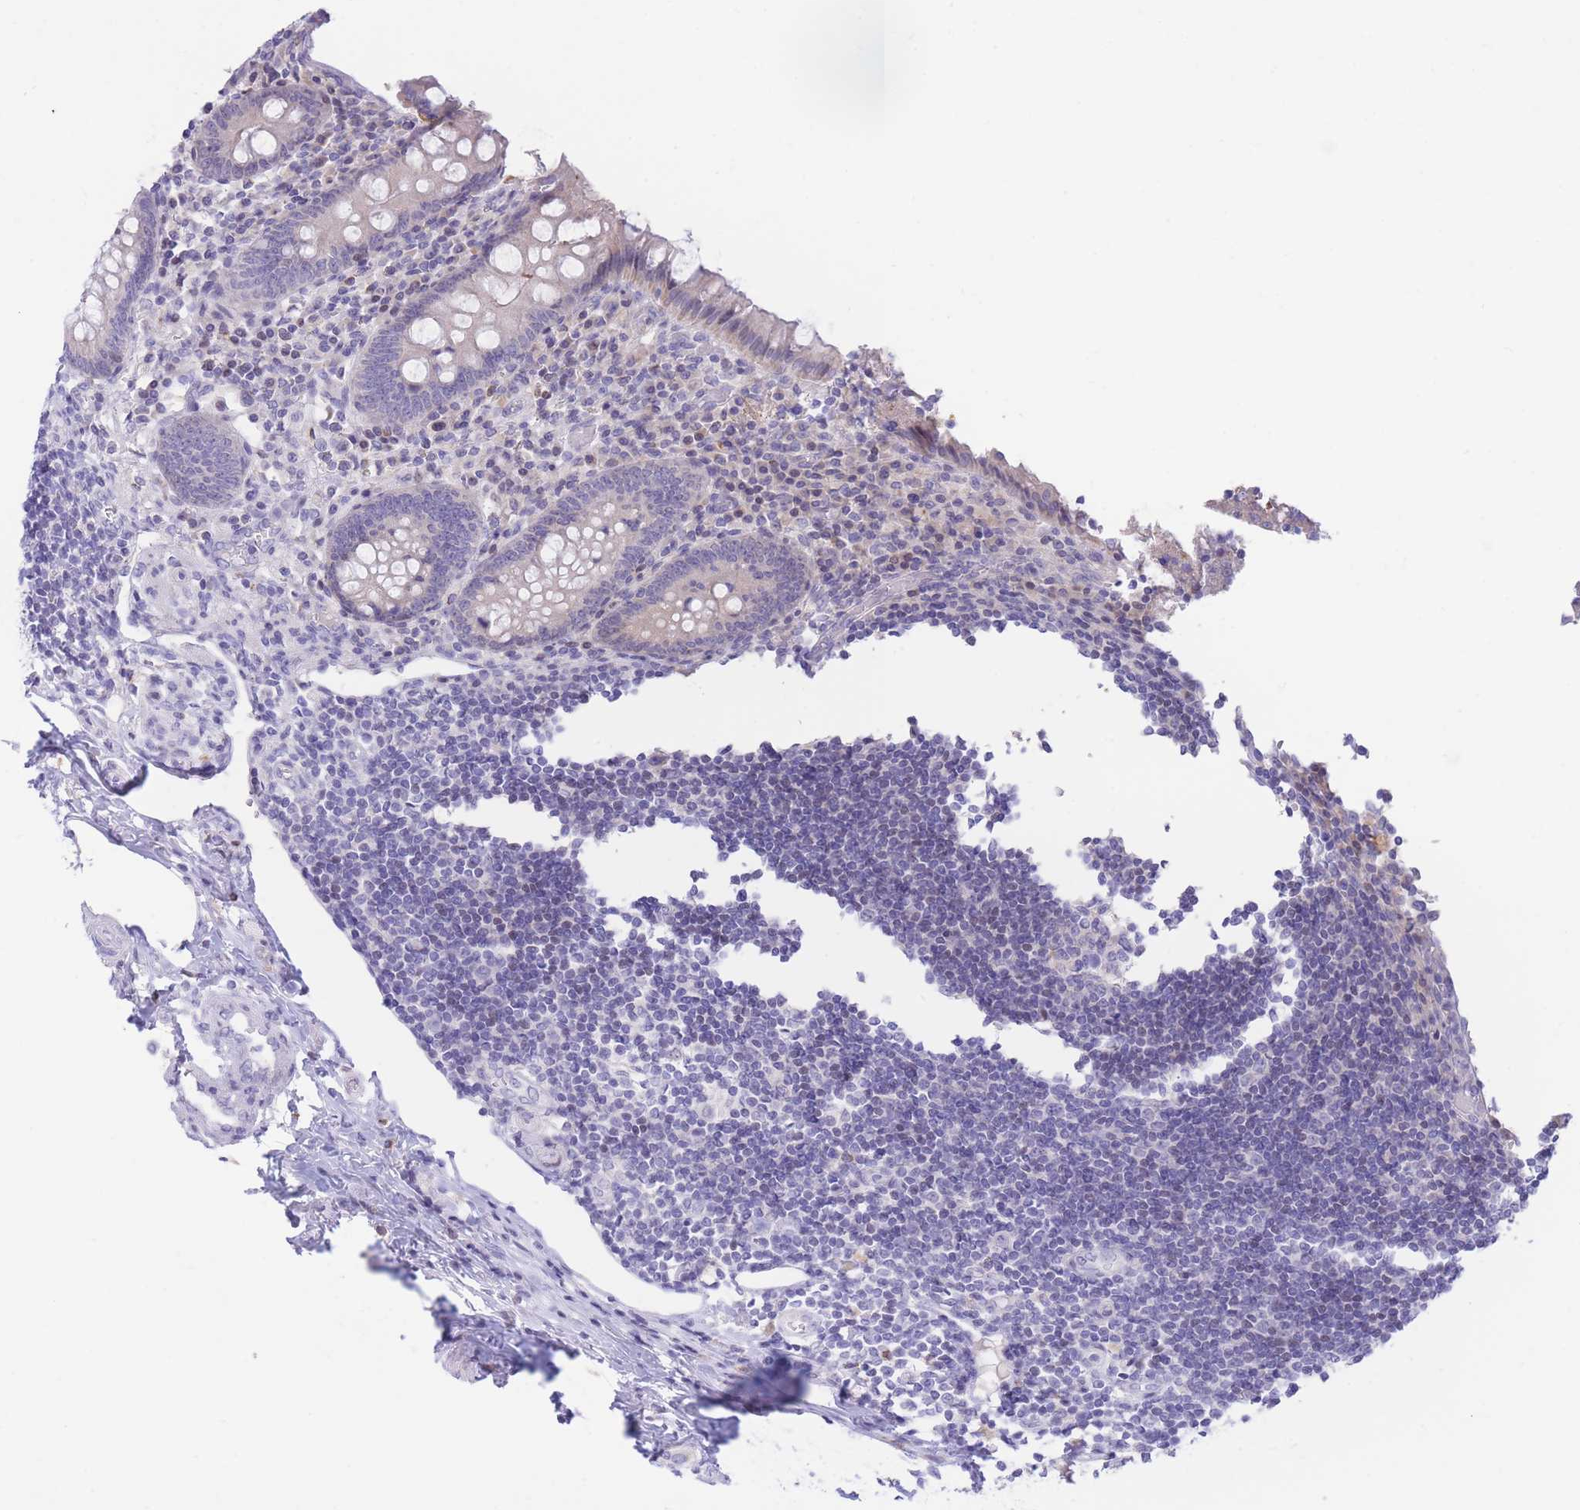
{"staining": {"intensity": "negative", "quantity": "none", "location": "none"}, "tissue": "appendix", "cell_type": "Glandular cells", "image_type": "normal", "snomed": [{"axis": "morphology", "description": "Normal tissue, NOS"}, {"axis": "topography", "description": "Appendix"}], "caption": "Immunohistochemical staining of unremarkable human appendix reveals no significant staining in glandular cells.", "gene": "RPL39L", "patient": {"sex": "female", "age": 17}}